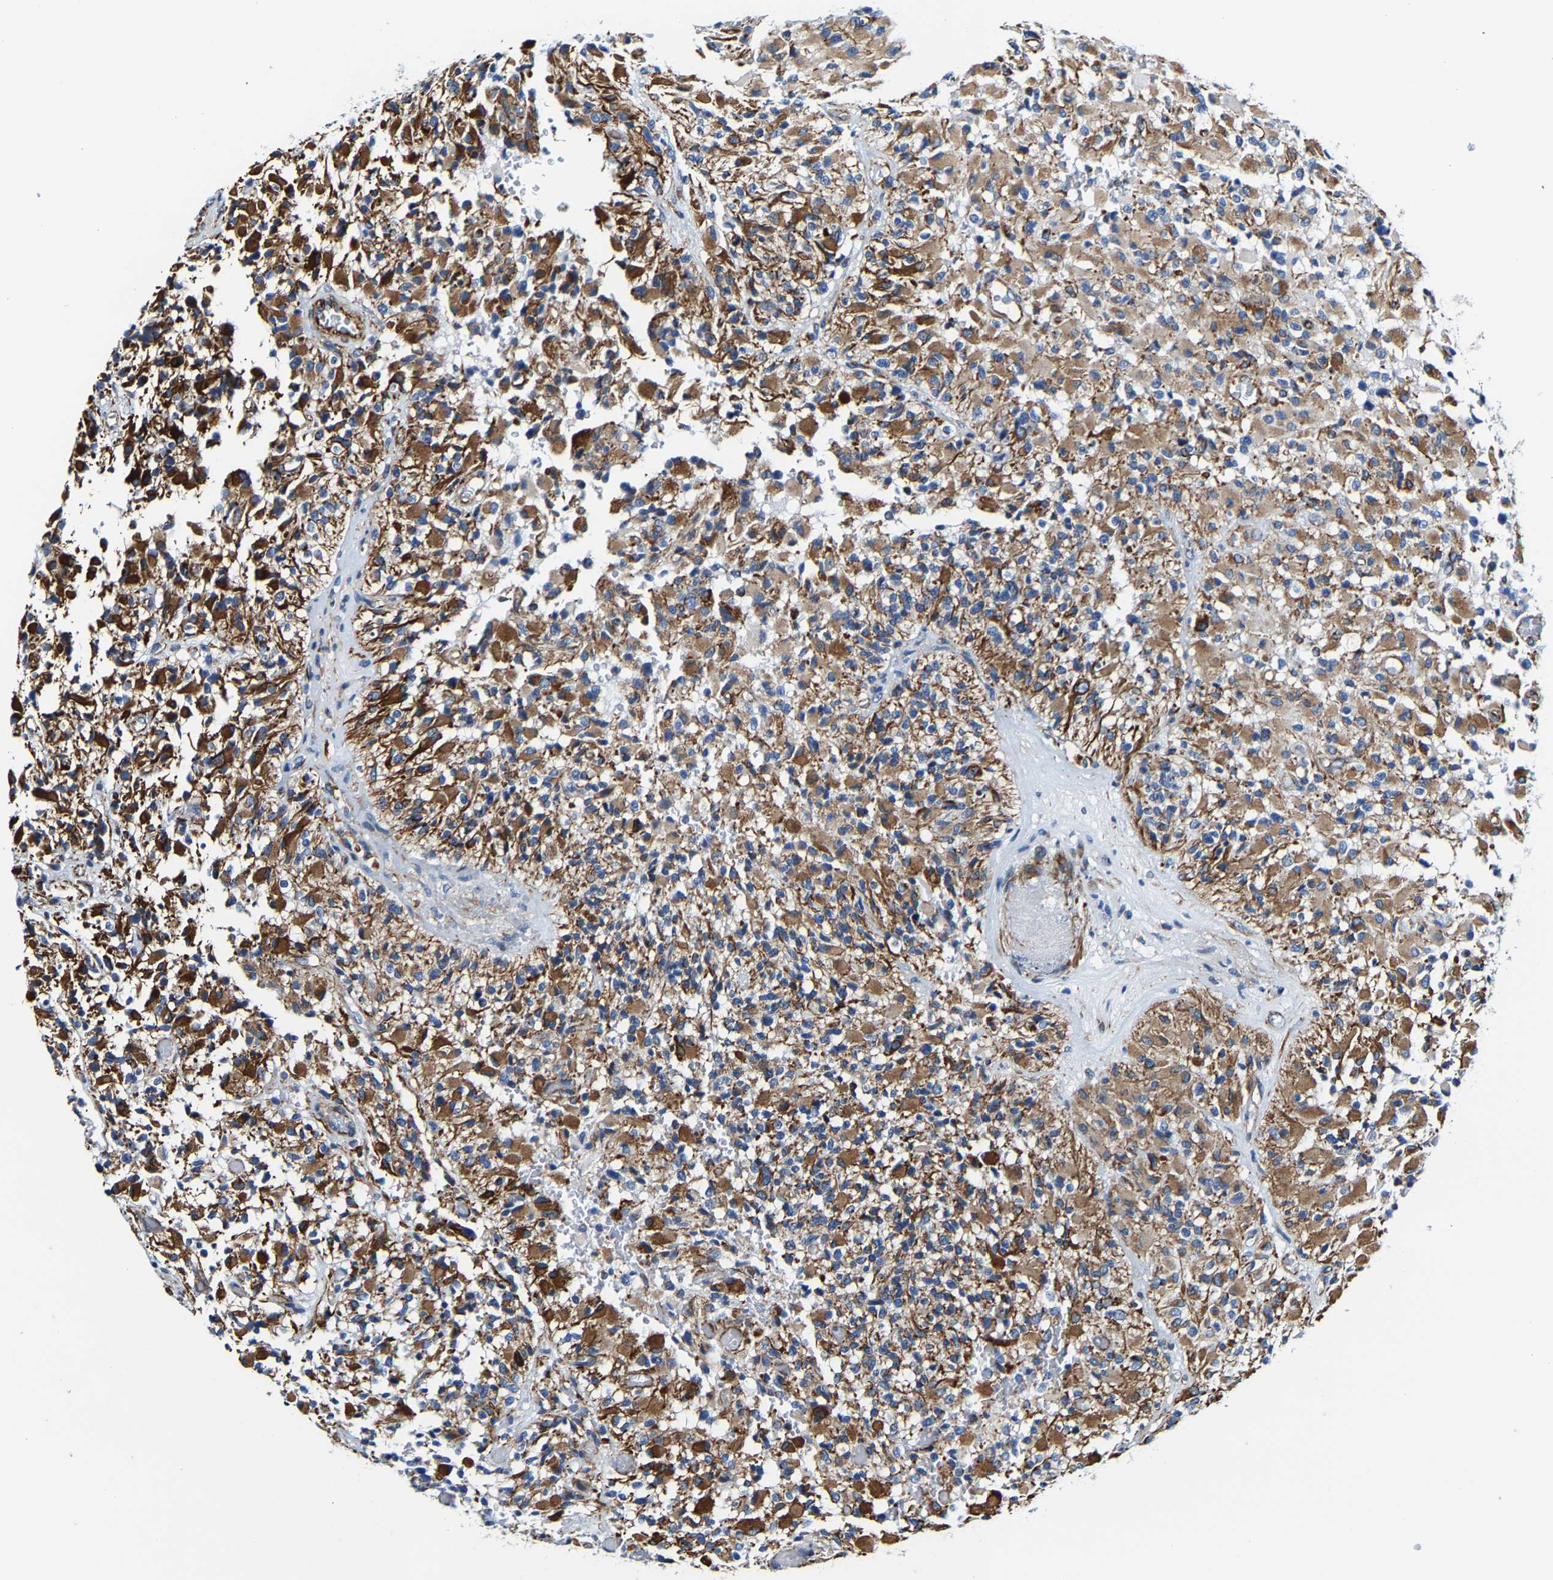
{"staining": {"intensity": "moderate", "quantity": ">75%", "location": "cytoplasmic/membranous"}, "tissue": "glioma", "cell_type": "Tumor cells", "image_type": "cancer", "snomed": [{"axis": "morphology", "description": "Glioma, malignant, High grade"}, {"axis": "topography", "description": "Brain"}], "caption": "IHC of human glioma displays medium levels of moderate cytoplasmic/membranous expression in about >75% of tumor cells. Using DAB (3,3'-diaminobenzidine) (brown) and hematoxylin (blue) stains, captured at high magnification using brightfield microscopy.", "gene": "MMEL1", "patient": {"sex": "male", "age": 71}}